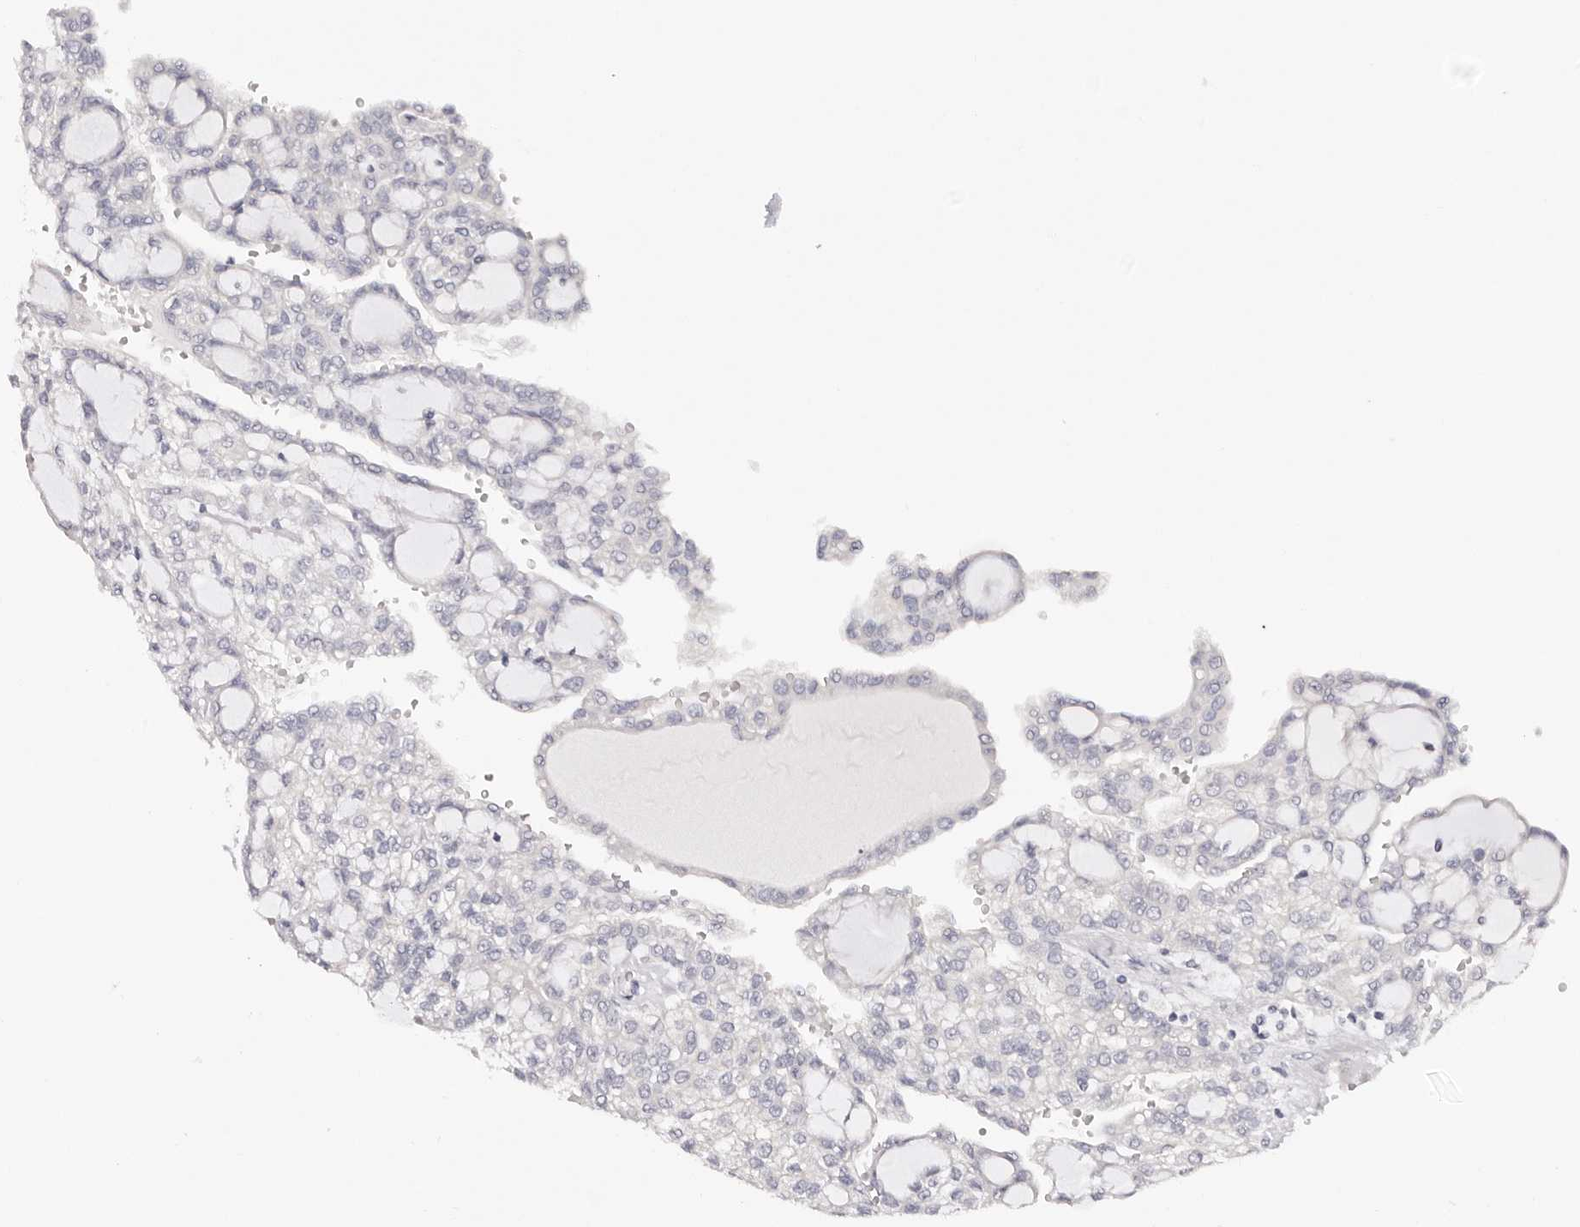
{"staining": {"intensity": "negative", "quantity": "none", "location": "none"}, "tissue": "renal cancer", "cell_type": "Tumor cells", "image_type": "cancer", "snomed": [{"axis": "morphology", "description": "Adenocarcinoma, NOS"}, {"axis": "topography", "description": "Kidney"}], "caption": "There is no significant staining in tumor cells of renal cancer.", "gene": "ROM1", "patient": {"sex": "male", "age": 63}}